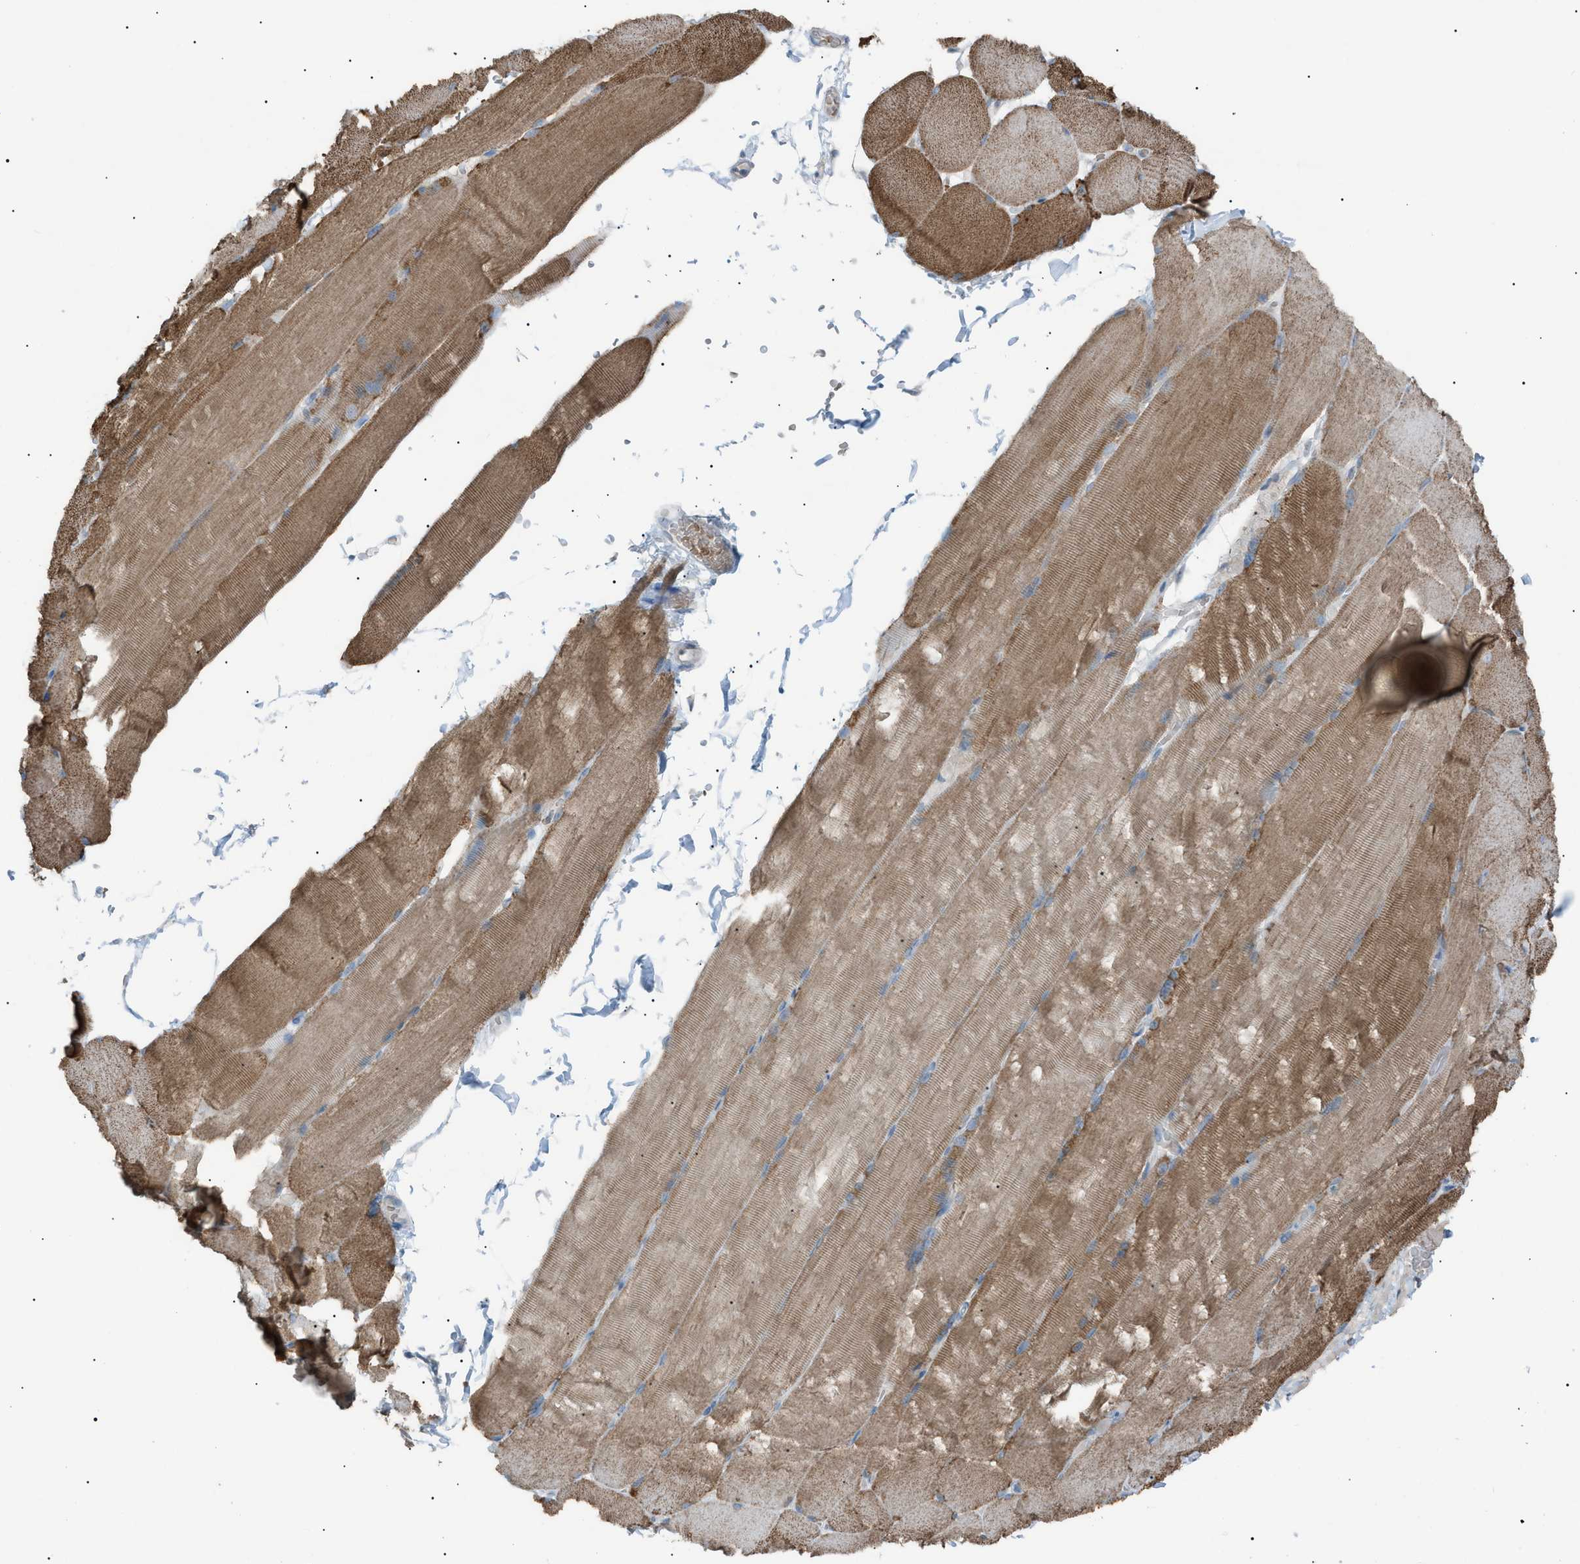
{"staining": {"intensity": "moderate", "quantity": ">75%", "location": "cytoplasmic/membranous"}, "tissue": "skeletal muscle", "cell_type": "Myocytes", "image_type": "normal", "snomed": [{"axis": "morphology", "description": "Normal tissue, NOS"}, {"axis": "topography", "description": "Skin"}, {"axis": "topography", "description": "Skeletal muscle"}], "caption": "This image reveals immunohistochemistry staining of unremarkable human skeletal muscle, with medium moderate cytoplasmic/membranous positivity in approximately >75% of myocytes.", "gene": "ZNF516", "patient": {"sex": "male", "age": 83}}